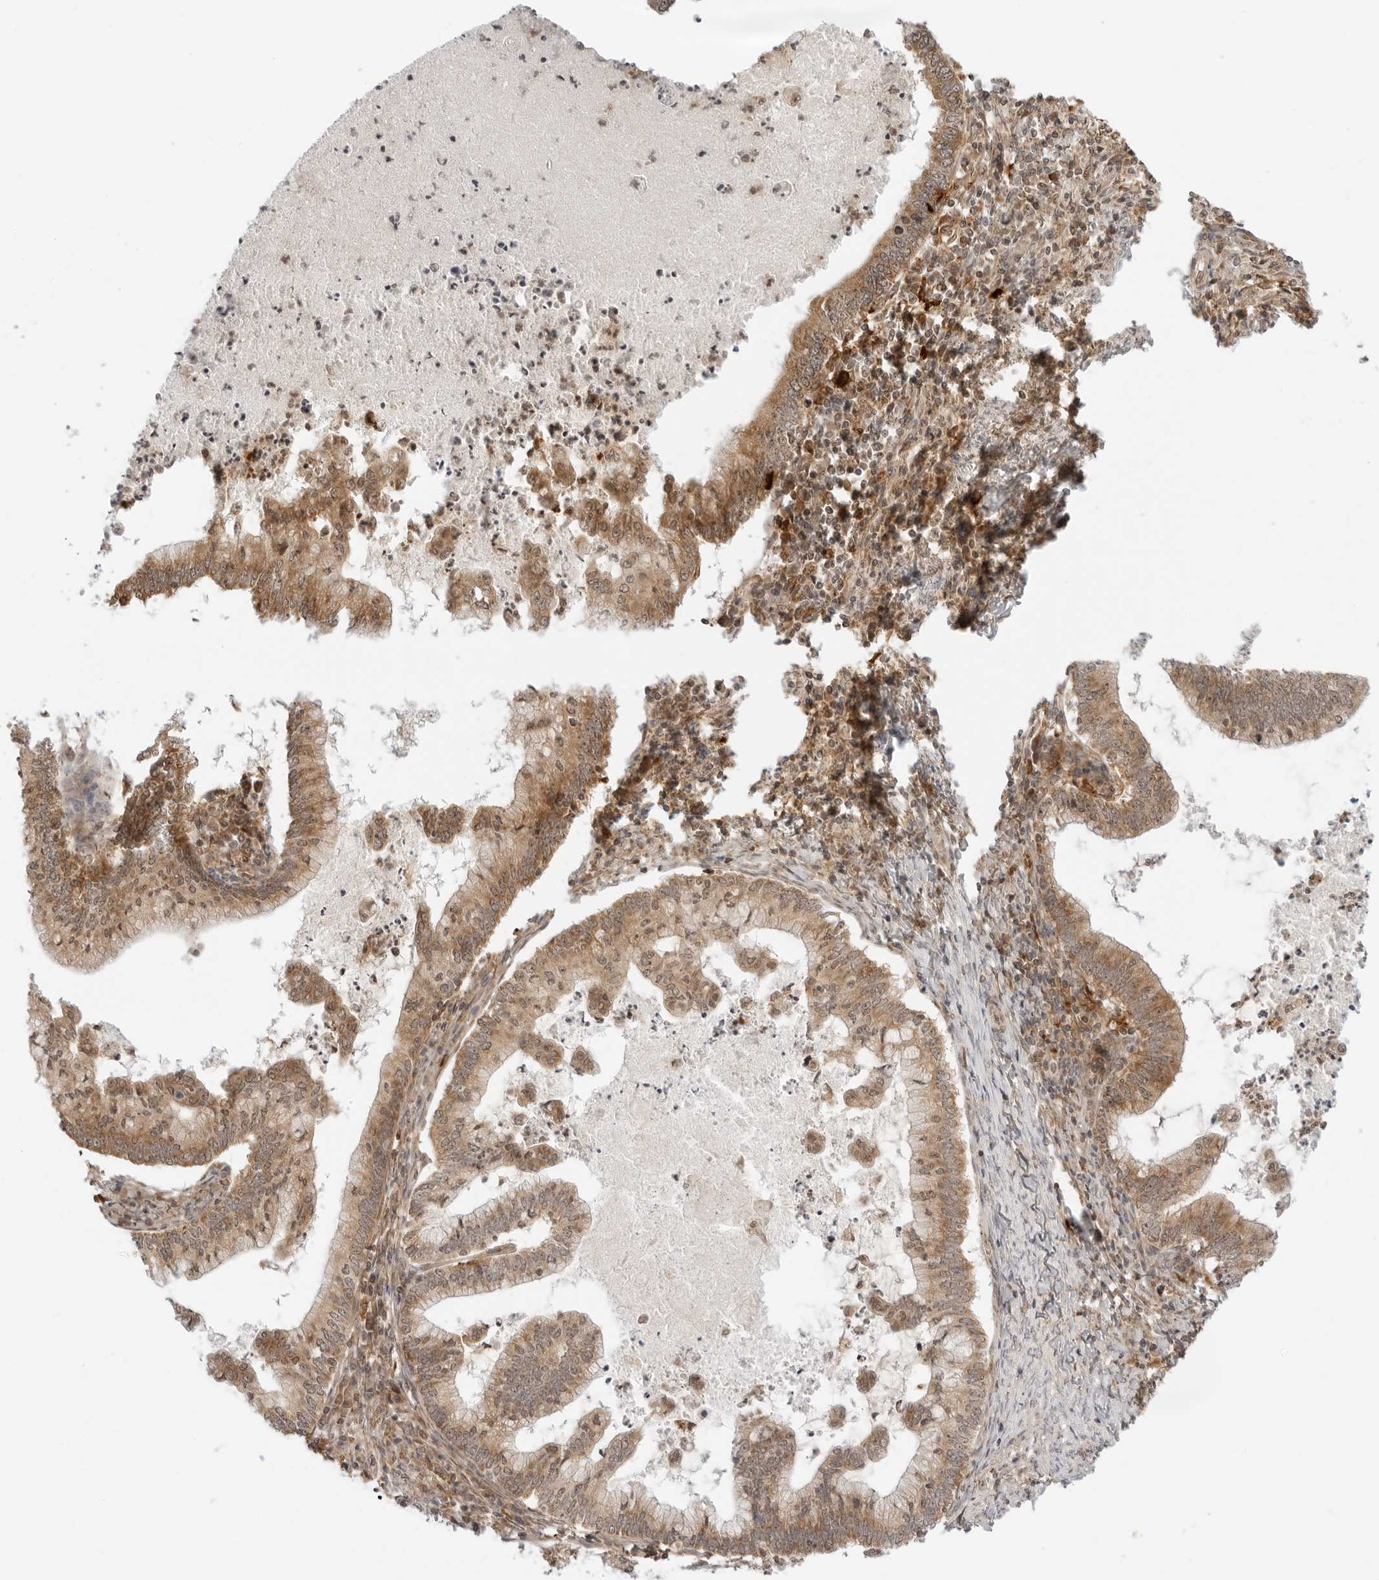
{"staining": {"intensity": "moderate", "quantity": ">75%", "location": "cytoplasmic/membranous"}, "tissue": "cervical cancer", "cell_type": "Tumor cells", "image_type": "cancer", "snomed": [{"axis": "morphology", "description": "Adenocarcinoma, NOS"}, {"axis": "topography", "description": "Cervix"}], "caption": "This image reveals cervical adenocarcinoma stained with immunohistochemistry (IHC) to label a protein in brown. The cytoplasmic/membranous of tumor cells show moderate positivity for the protein. Nuclei are counter-stained blue.", "gene": "RC3H1", "patient": {"sex": "female", "age": 36}}